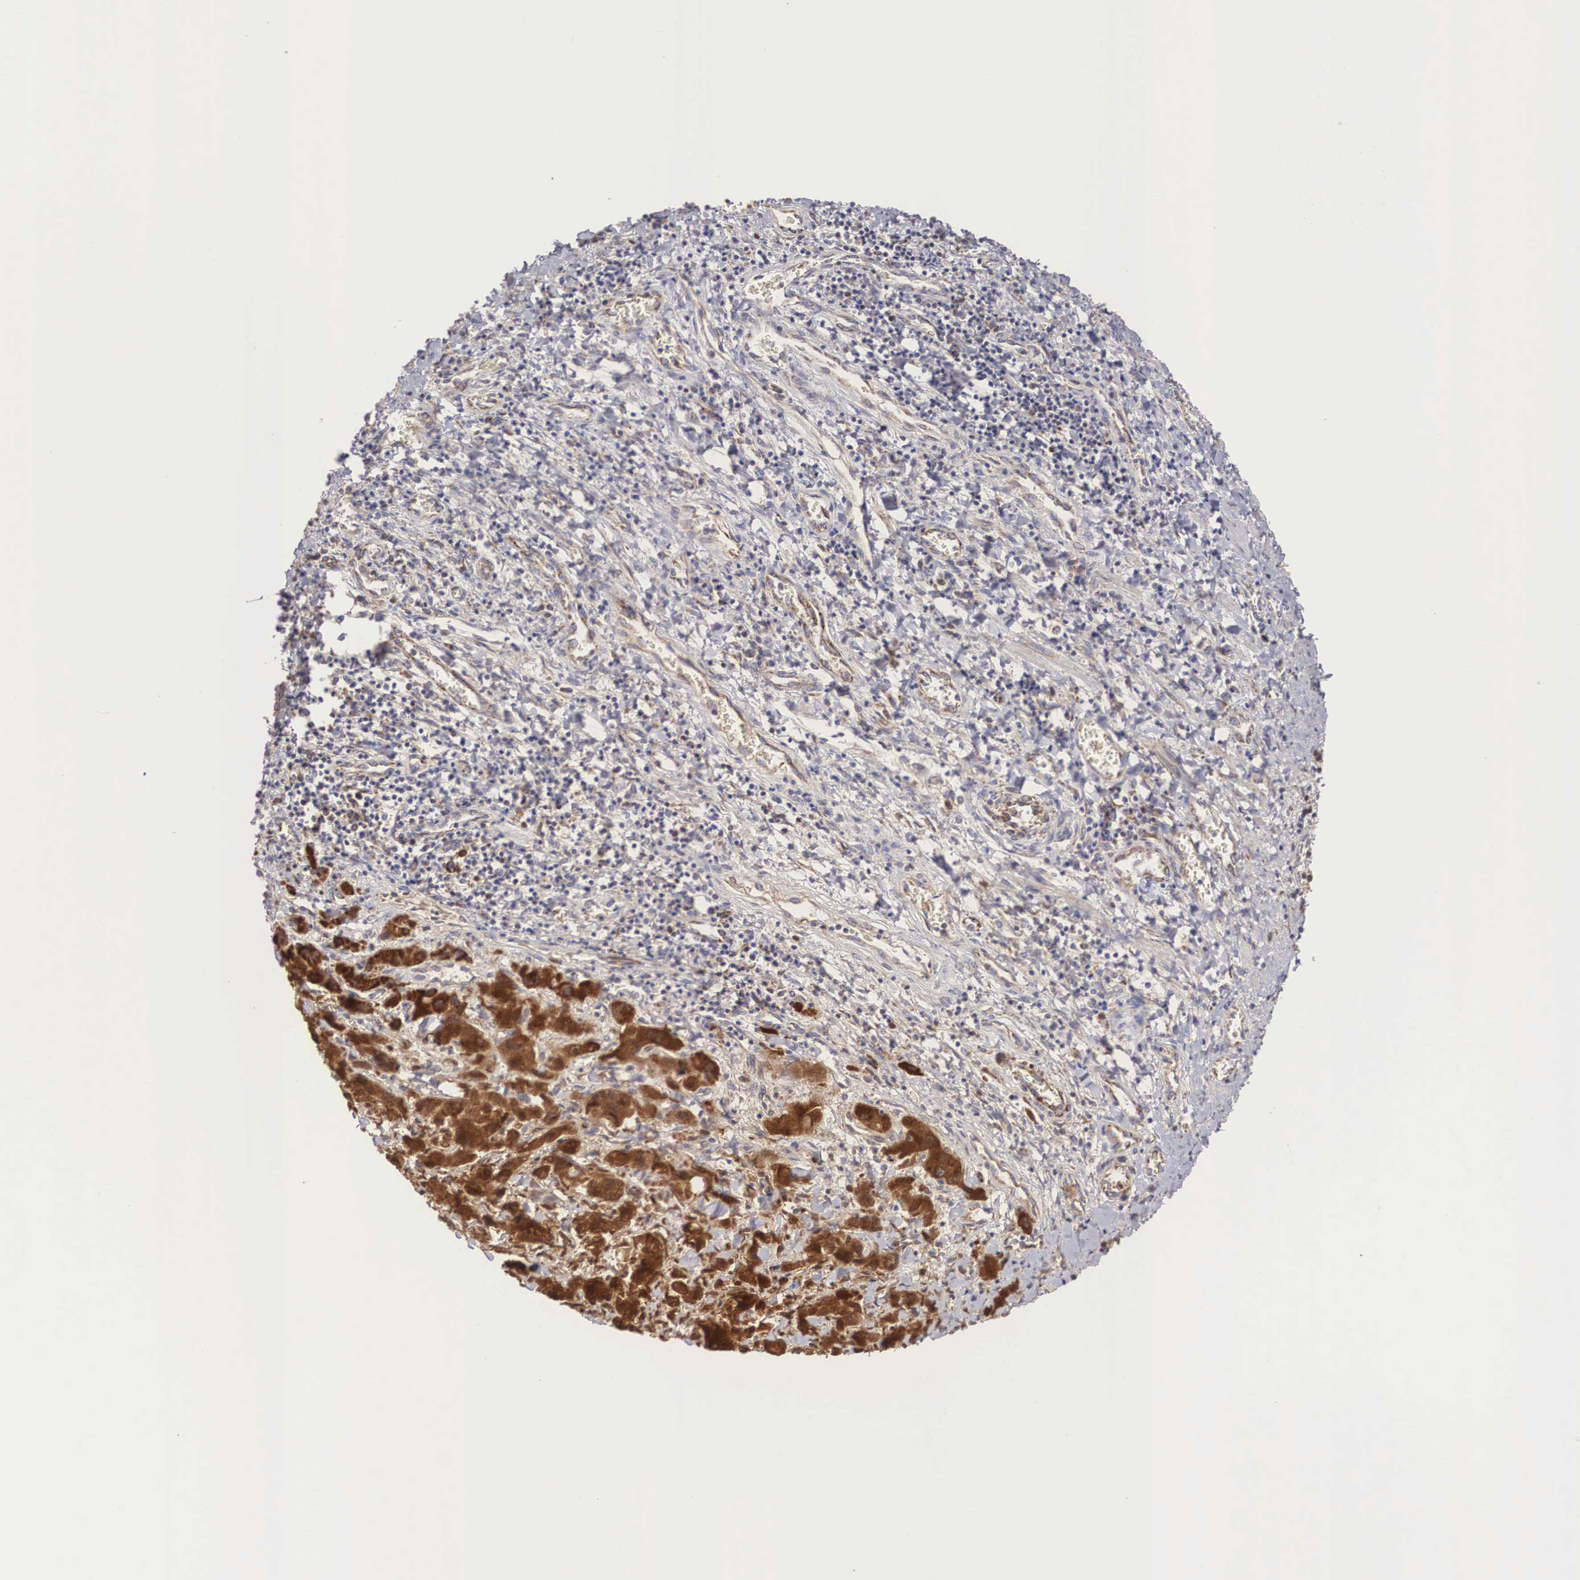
{"staining": {"intensity": "strong", "quantity": ">75%", "location": "cytoplasmic/membranous"}, "tissue": "liver cancer", "cell_type": "Tumor cells", "image_type": "cancer", "snomed": [{"axis": "morphology", "description": "Carcinoma, Hepatocellular, NOS"}, {"axis": "topography", "description": "Liver"}], "caption": "IHC micrograph of human liver hepatocellular carcinoma stained for a protein (brown), which demonstrates high levels of strong cytoplasmic/membranous positivity in about >75% of tumor cells.", "gene": "XPNPEP3", "patient": {"sex": "male", "age": 24}}